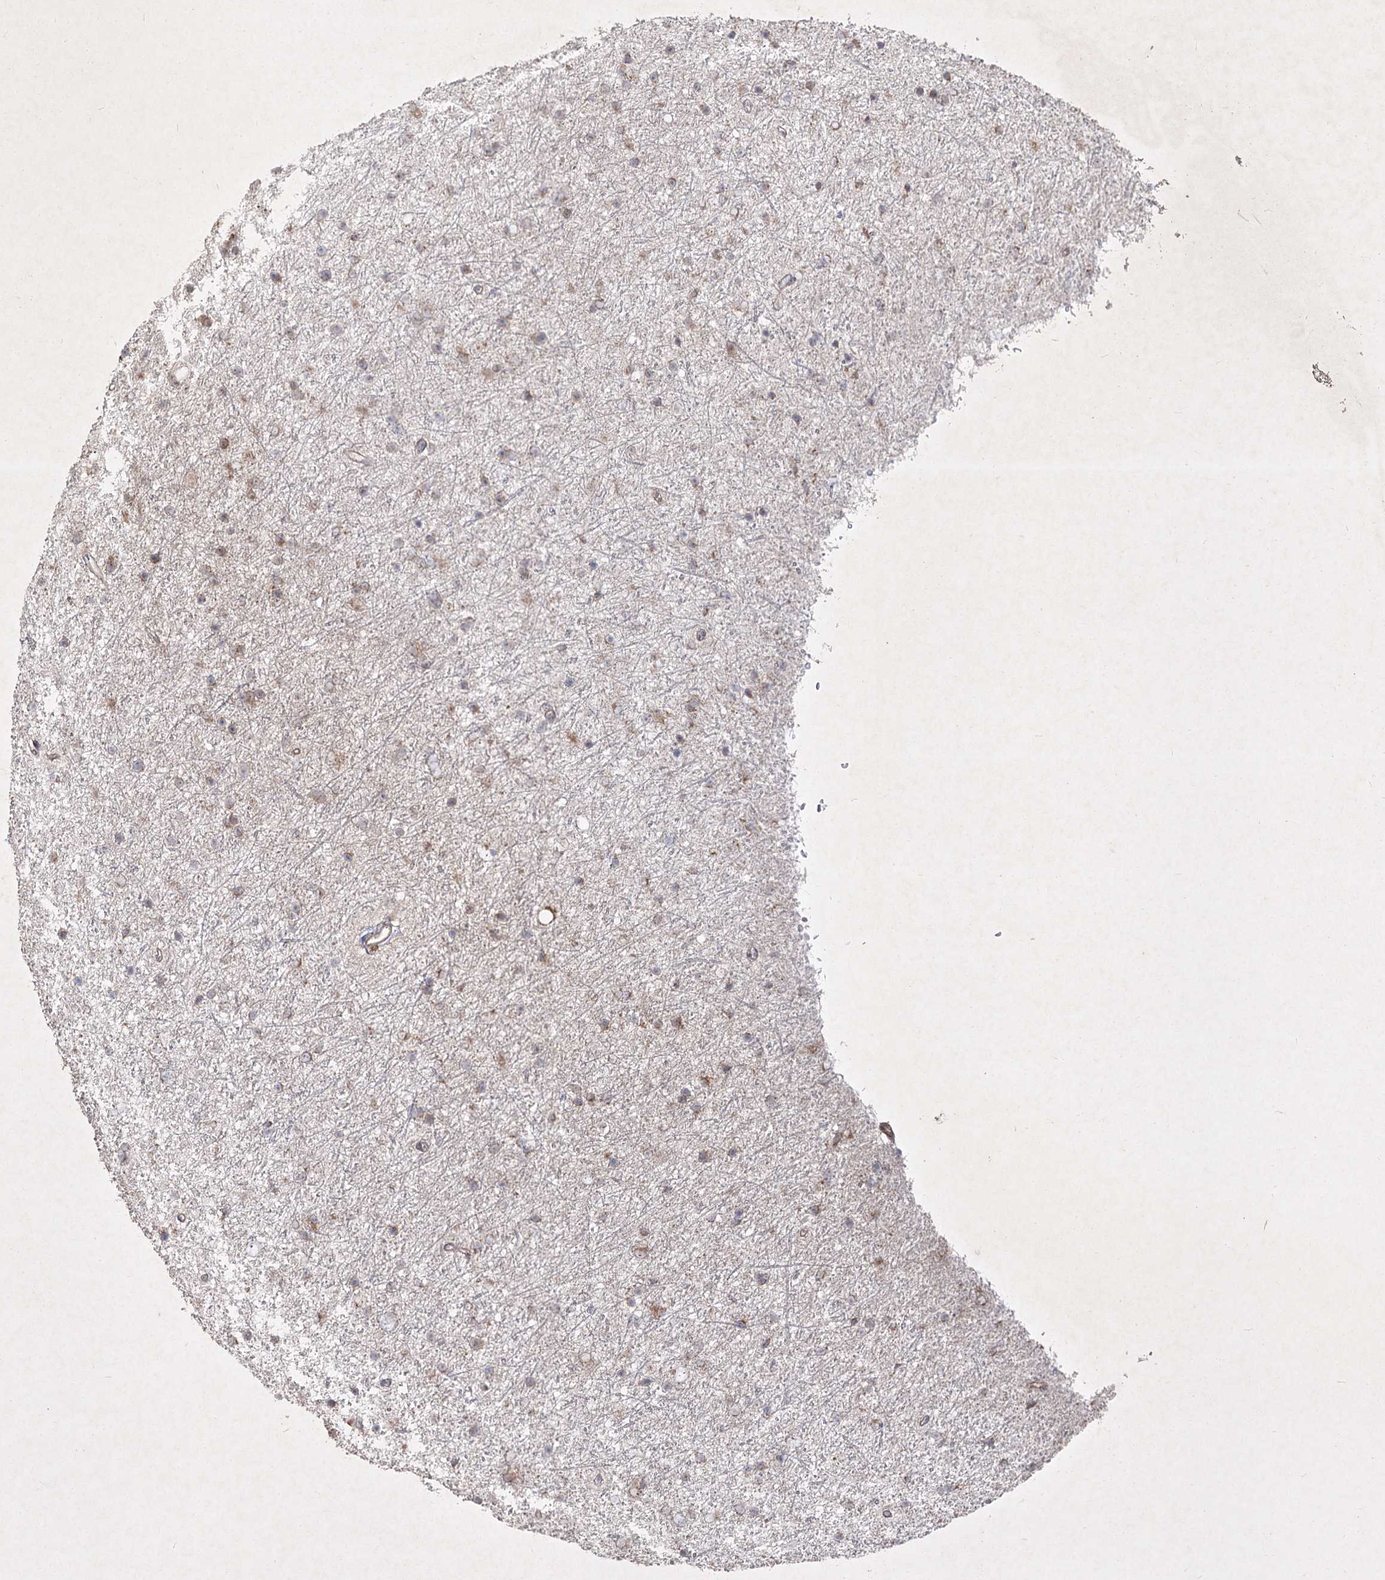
{"staining": {"intensity": "weak", "quantity": "<25%", "location": "cytoplasmic/membranous"}, "tissue": "glioma", "cell_type": "Tumor cells", "image_type": "cancer", "snomed": [{"axis": "morphology", "description": "Glioma, malignant, Low grade"}, {"axis": "topography", "description": "Cerebral cortex"}], "caption": "Glioma stained for a protein using immunohistochemistry shows no positivity tumor cells.", "gene": "CIB2", "patient": {"sex": "female", "age": 39}}